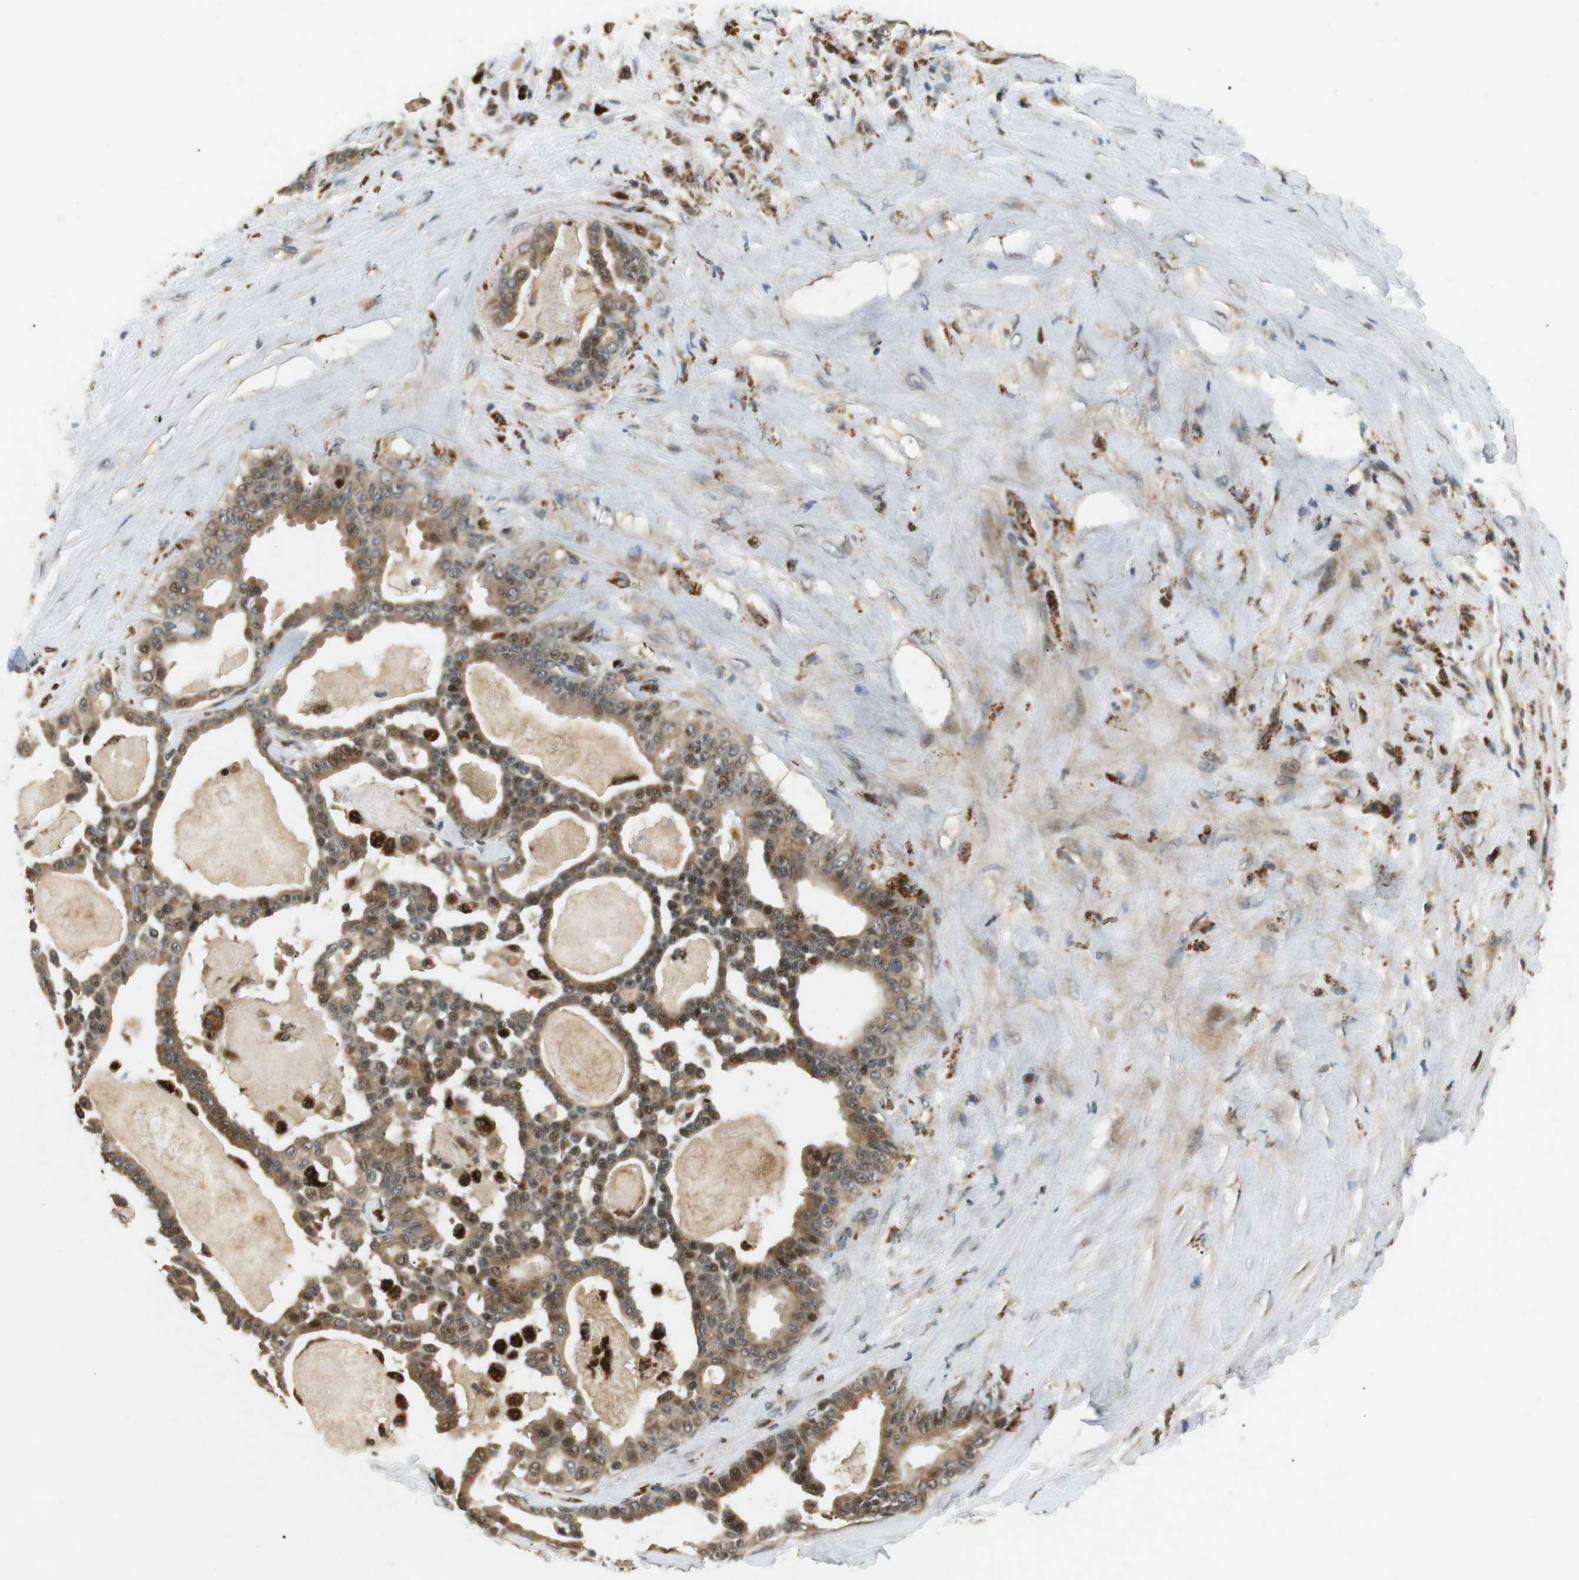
{"staining": {"intensity": "moderate", "quantity": ">75%", "location": "cytoplasmic/membranous,nuclear"}, "tissue": "pancreatic cancer", "cell_type": "Tumor cells", "image_type": "cancer", "snomed": [{"axis": "morphology", "description": "Adenocarcinoma, NOS"}, {"axis": "topography", "description": "Pancreas"}], "caption": "DAB (3,3'-diaminobenzidine) immunohistochemical staining of pancreatic cancer (adenocarcinoma) reveals moderate cytoplasmic/membranous and nuclear protein expression in approximately >75% of tumor cells.", "gene": "HSPA13", "patient": {"sex": "male", "age": 63}}